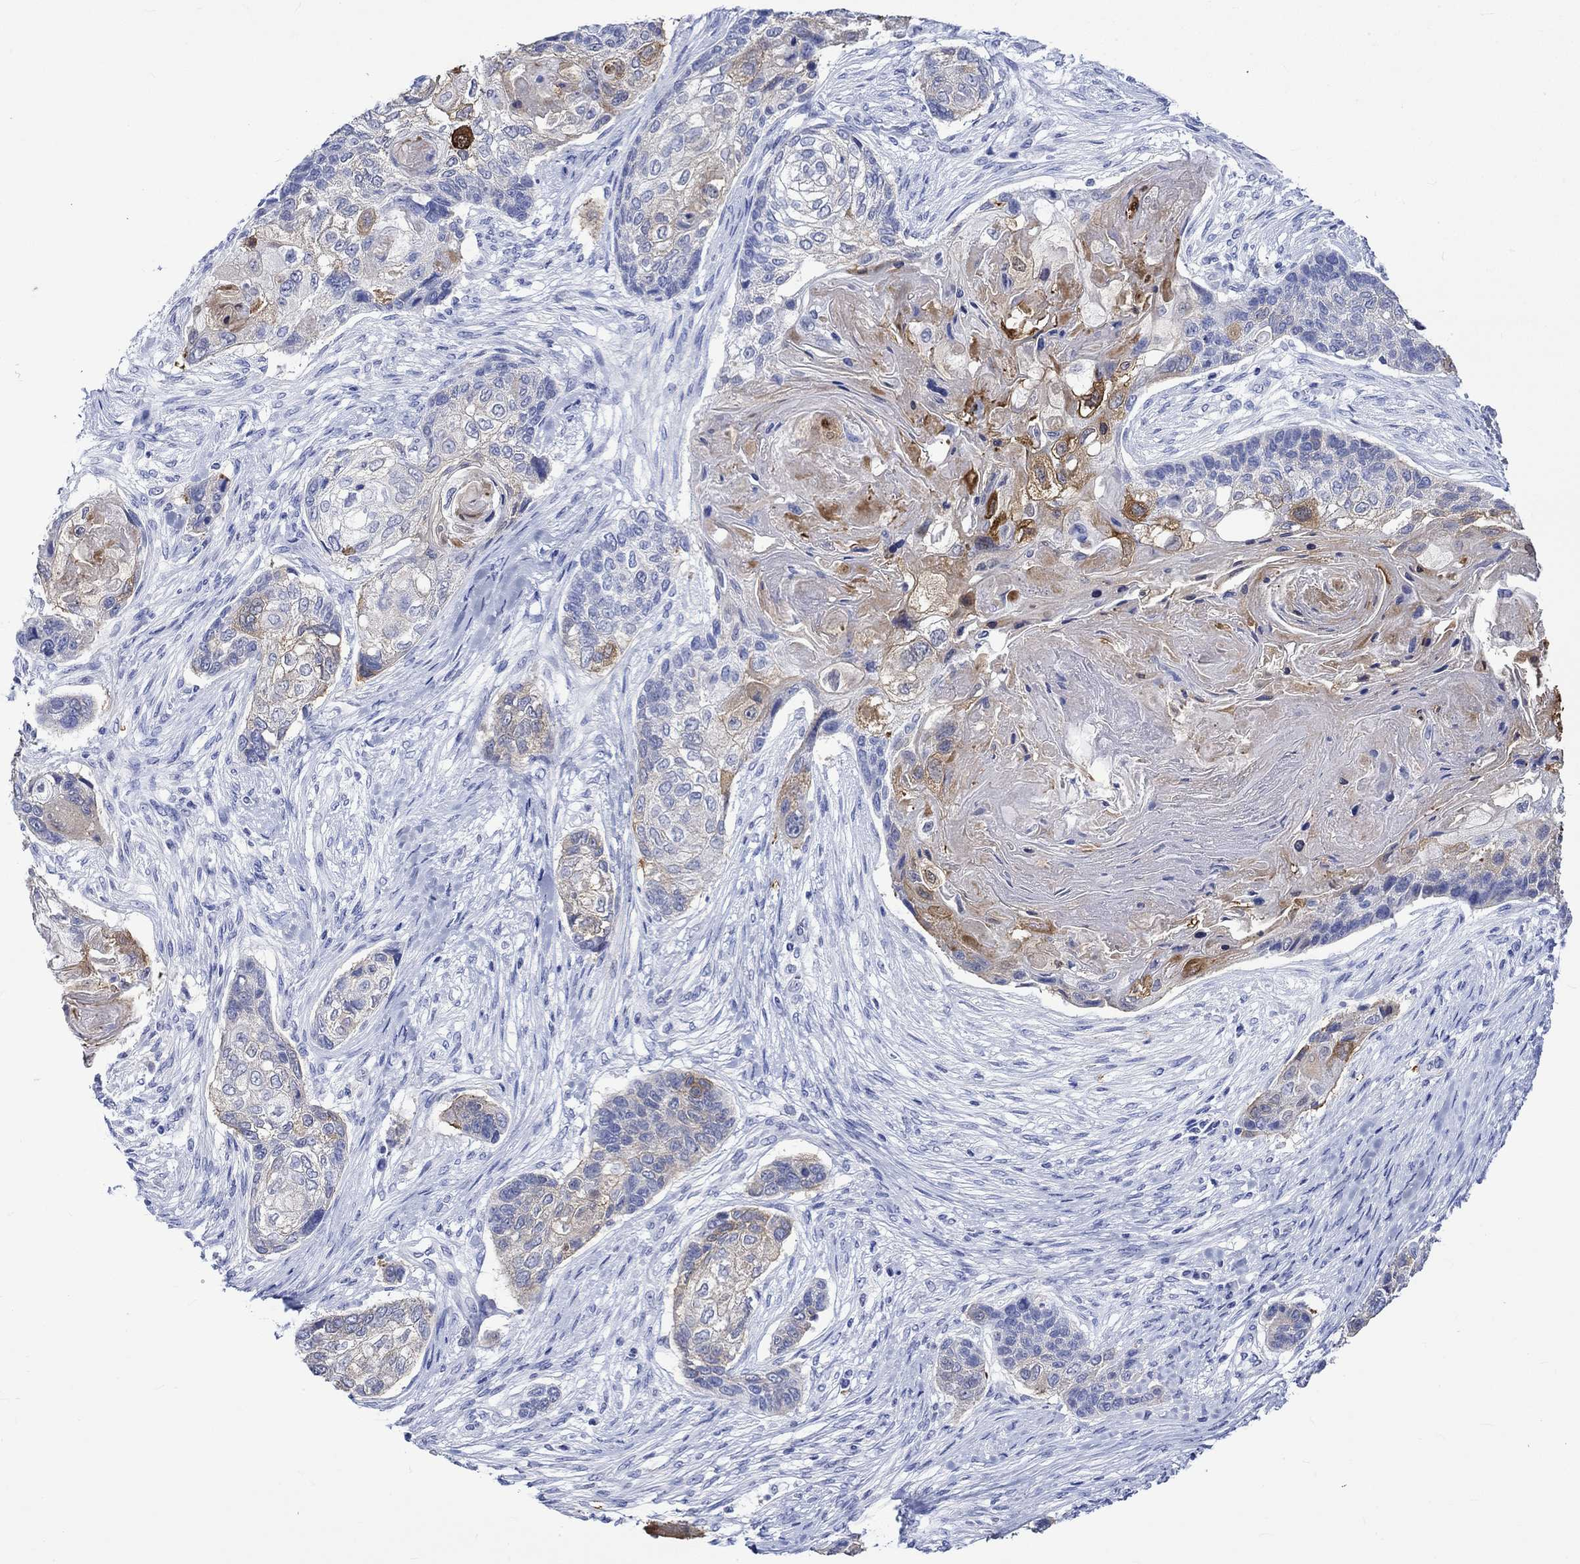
{"staining": {"intensity": "moderate", "quantity": "25%-75%", "location": "cytoplasmic/membranous"}, "tissue": "lung cancer", "cell_type": "Tumor cells", "image_type": "cancer", "snomed": [{"axis": "morphology", "description": "Normal tissue, NOS"}, {"axis": "morphology", "description": "Squamous cell carcinoma, NOS"}, {"axis": "topography", "description": "Bronchus"}, {"axis": "topography", "description": "Lung"}], "caption": "Squamous cell carcinoma (lung) stained with a brown dye exhibits moderate cytoplasmic/membranous positive positivity in approximately 25%-75% of tumor cells.", "gene": "CRYAB", "patient": {"sex": "male", "age": 69}}